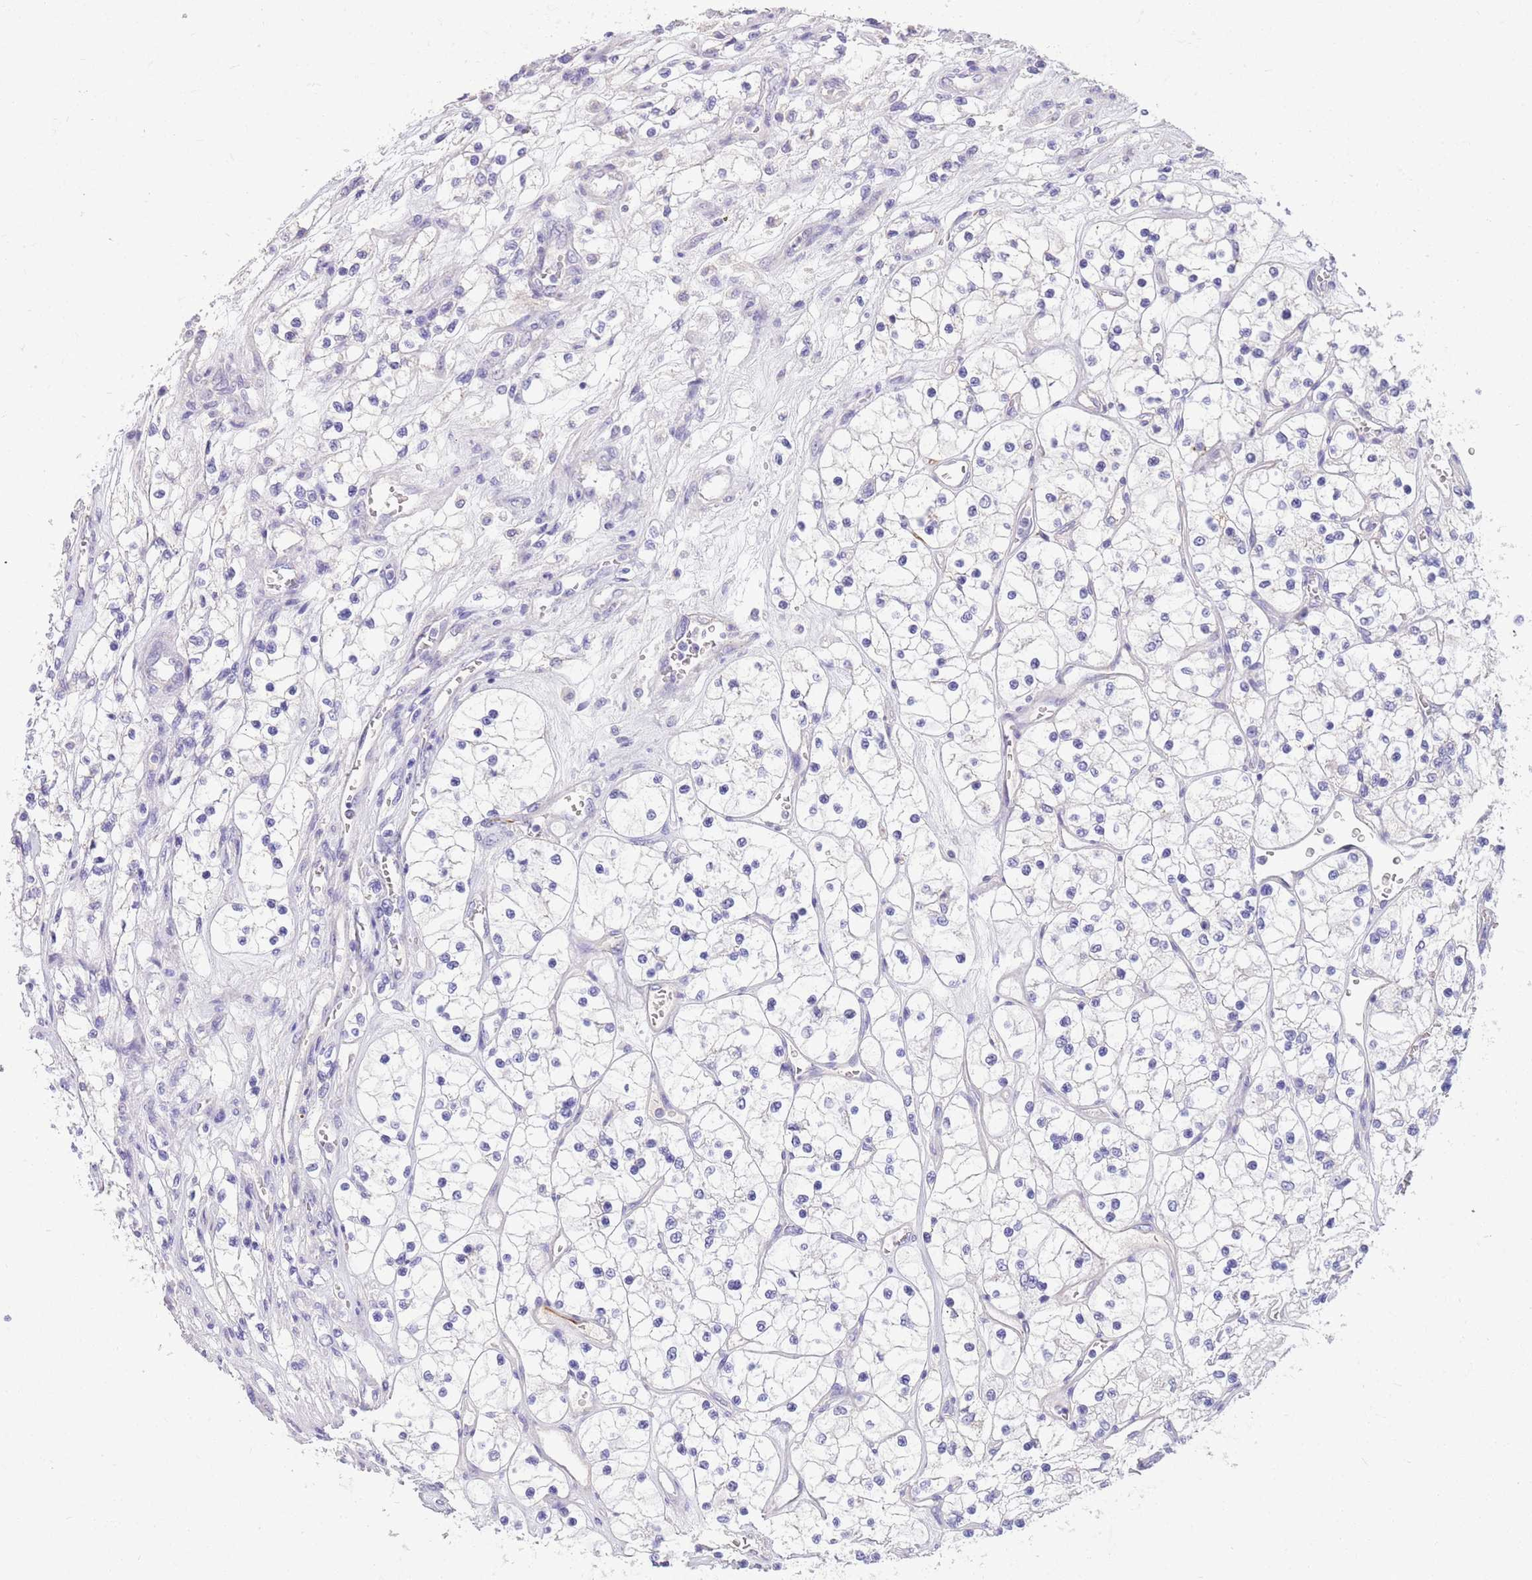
{"staining": {"intensity": "negative", "quantity": "none", "location": "none"}, "tissue": "renal cancer", "cell_type": "Tumor cells", "image_type": "cancer", "snomed": [{"axis": "morphology", "description": "Adenocarcinoma, NOS"}, {"axis": "topography", "description": "Kidney"}], "caption": "IHC of human adenocarcinoma (renal) displays no staining in tumor cells.", "gene": "SFTPA1", "patient": {"sex": "female", "age": 69}}